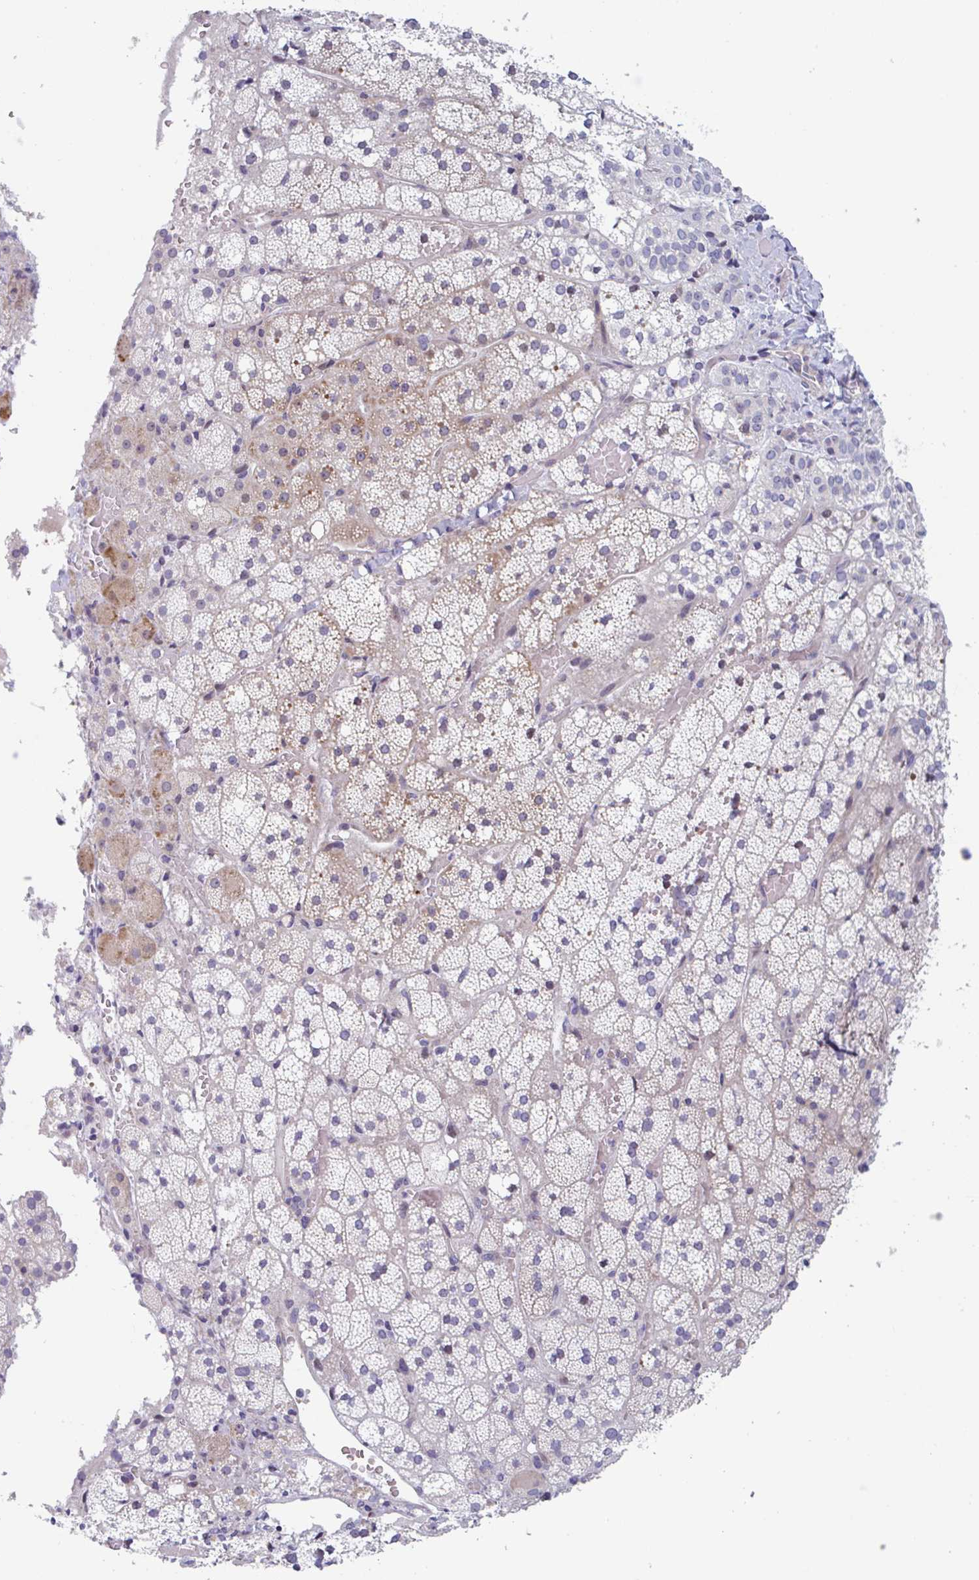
{"staining": {"intensity": "moderate", "quantity": "25%-75%", "location": "cytoplasmic/membranous"}, "tissue": "adrenal gland", "cell_type": "Glandular cells", "image_type": "normal", "snomed": [{"axis": "morphology", "description": "Normal tissue, NOS"}, {"axis": "topography", "description": "Adrenal gland"}], "caption": "Human adrenal gland stained for a protein (brown) demonstrates moderate cytoplasmic/membranous positive expression in about 25%-75% of glandular cells.", "gene": "DUXA", "patient": {"sex": "male", "age": 53}}